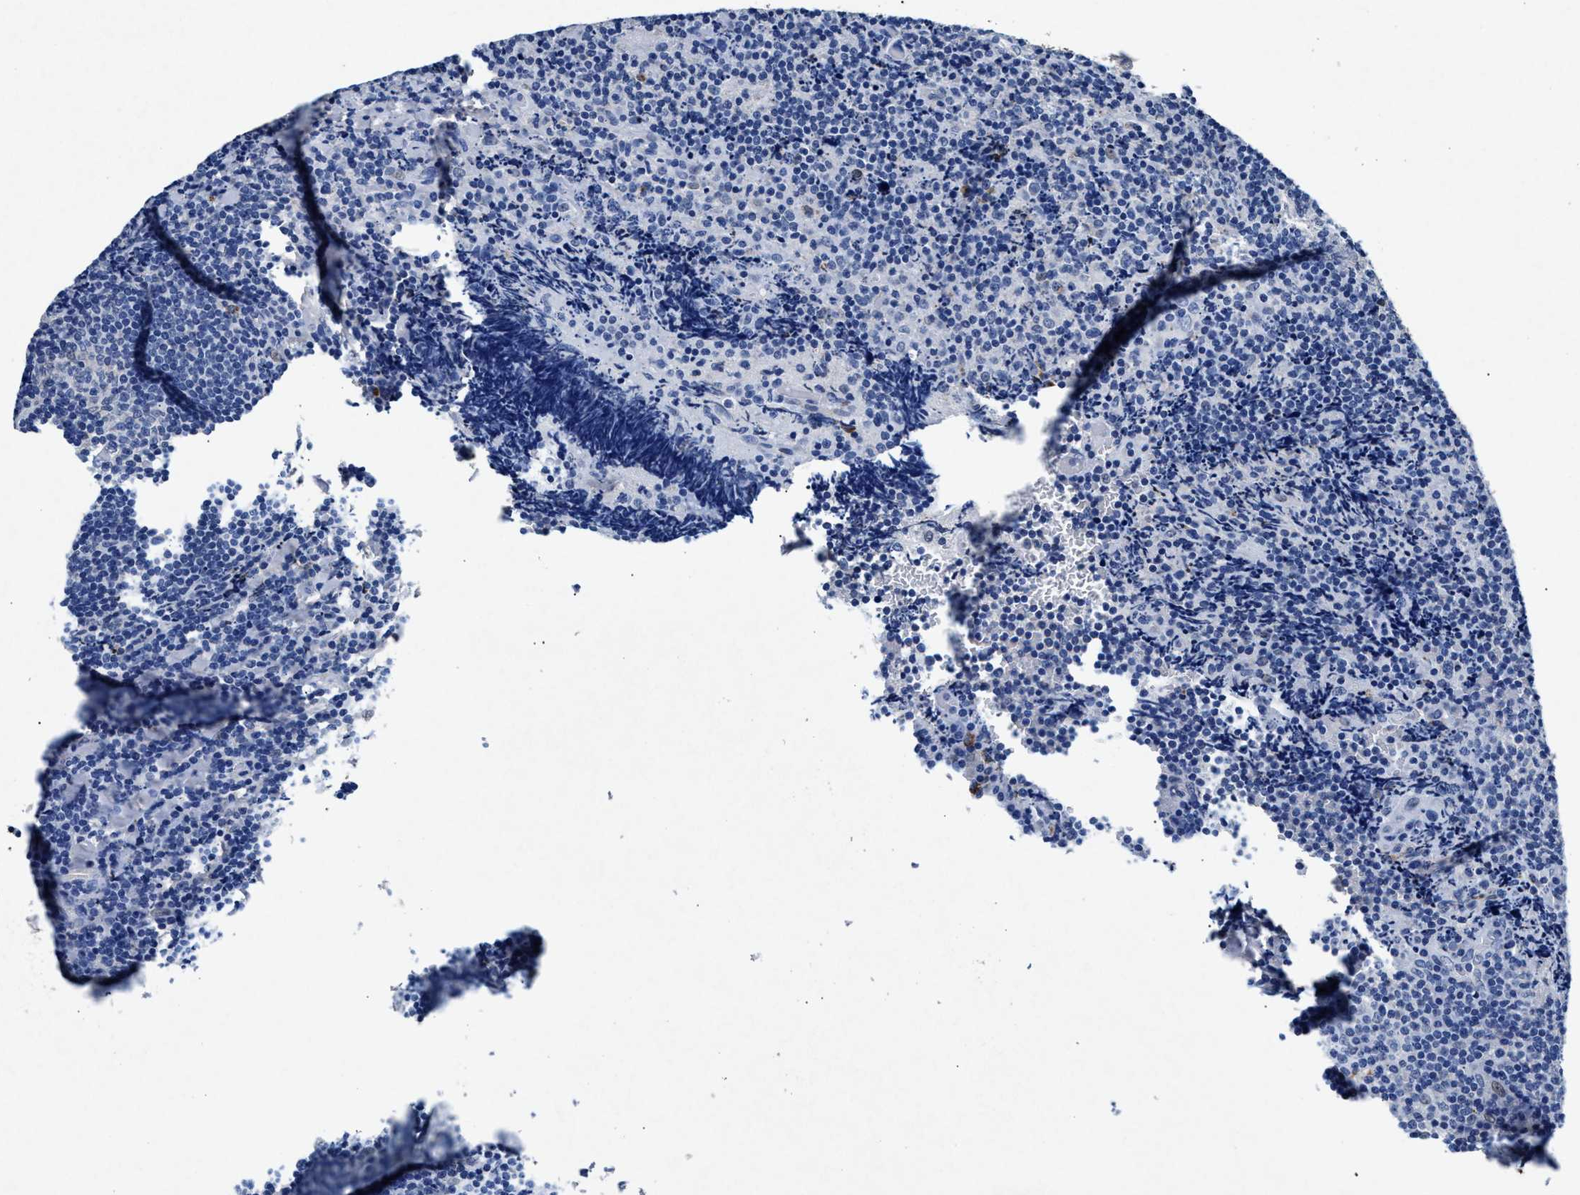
{"staining": {"intensity": "negative", "quantity": "none", "location": "none"}, "tissue": "lymphoma", "cell_type": "Tumor cells", "image_type": "cancer", "snomed": [{"axis": "morphology", "description": "Malignant lymphoma, non-Hodgkin's type, High grade"}, {"axis": "topography", "description": "Tonsil"}], "caption": "This photomicrograph is of high-grade malignant lymphoma, non-Hodgkin's type stained with immunohistochemistry (IHC) to label a protein in brown with the nuclei are counter-stained blue. There is no expression in tumor cells.", "gene": "MAP6", "patient": {"sex": "female", "age": 36}}